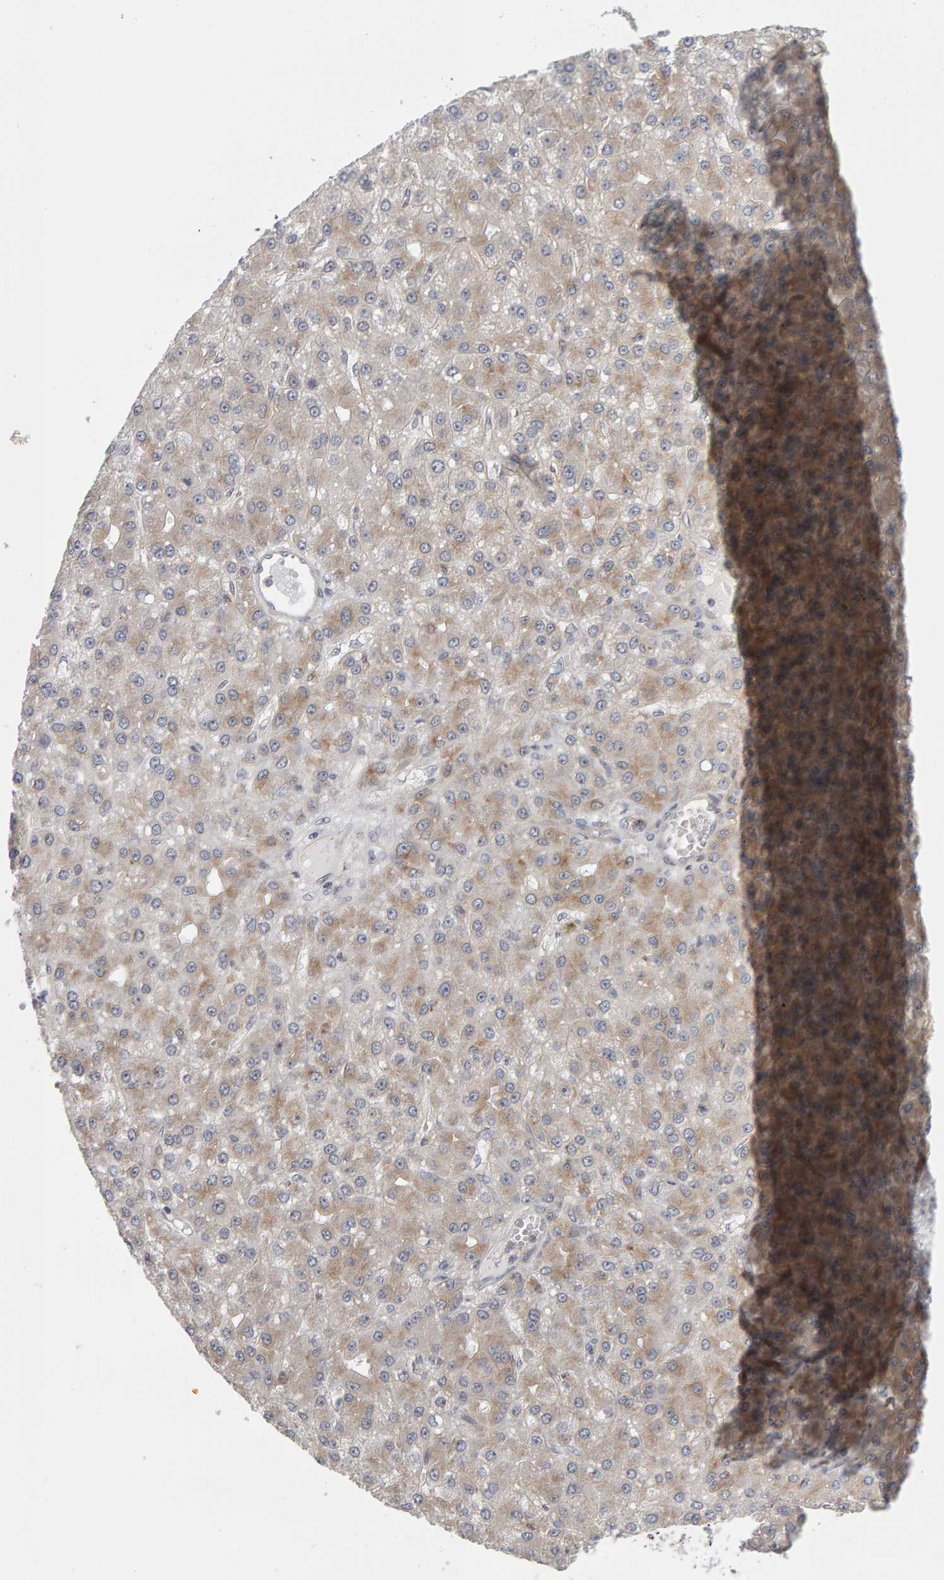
{"staining": {"intensity": "weak", "quantity": "25%-75%", "location": "cytoplasmic/membranous"}, "tissue": "liver cancer", "cell_type": "Tumor cells", "image_type": "cancer", "snomed": [{"axis": "morphology", "description": "Carcinoma, Hepatocellular, NOS"}, {"axis": "topography", "description": "Liver"}], "caption": "Immunohistochemical staining of liver hepatocellular carcinoma exhibits low levels of weak cytoplasmic/membranous protein expression in about 25%-75% of tumor cells.", "gene": "MSRA", "patient": {"sex": "male", "age": 67}}